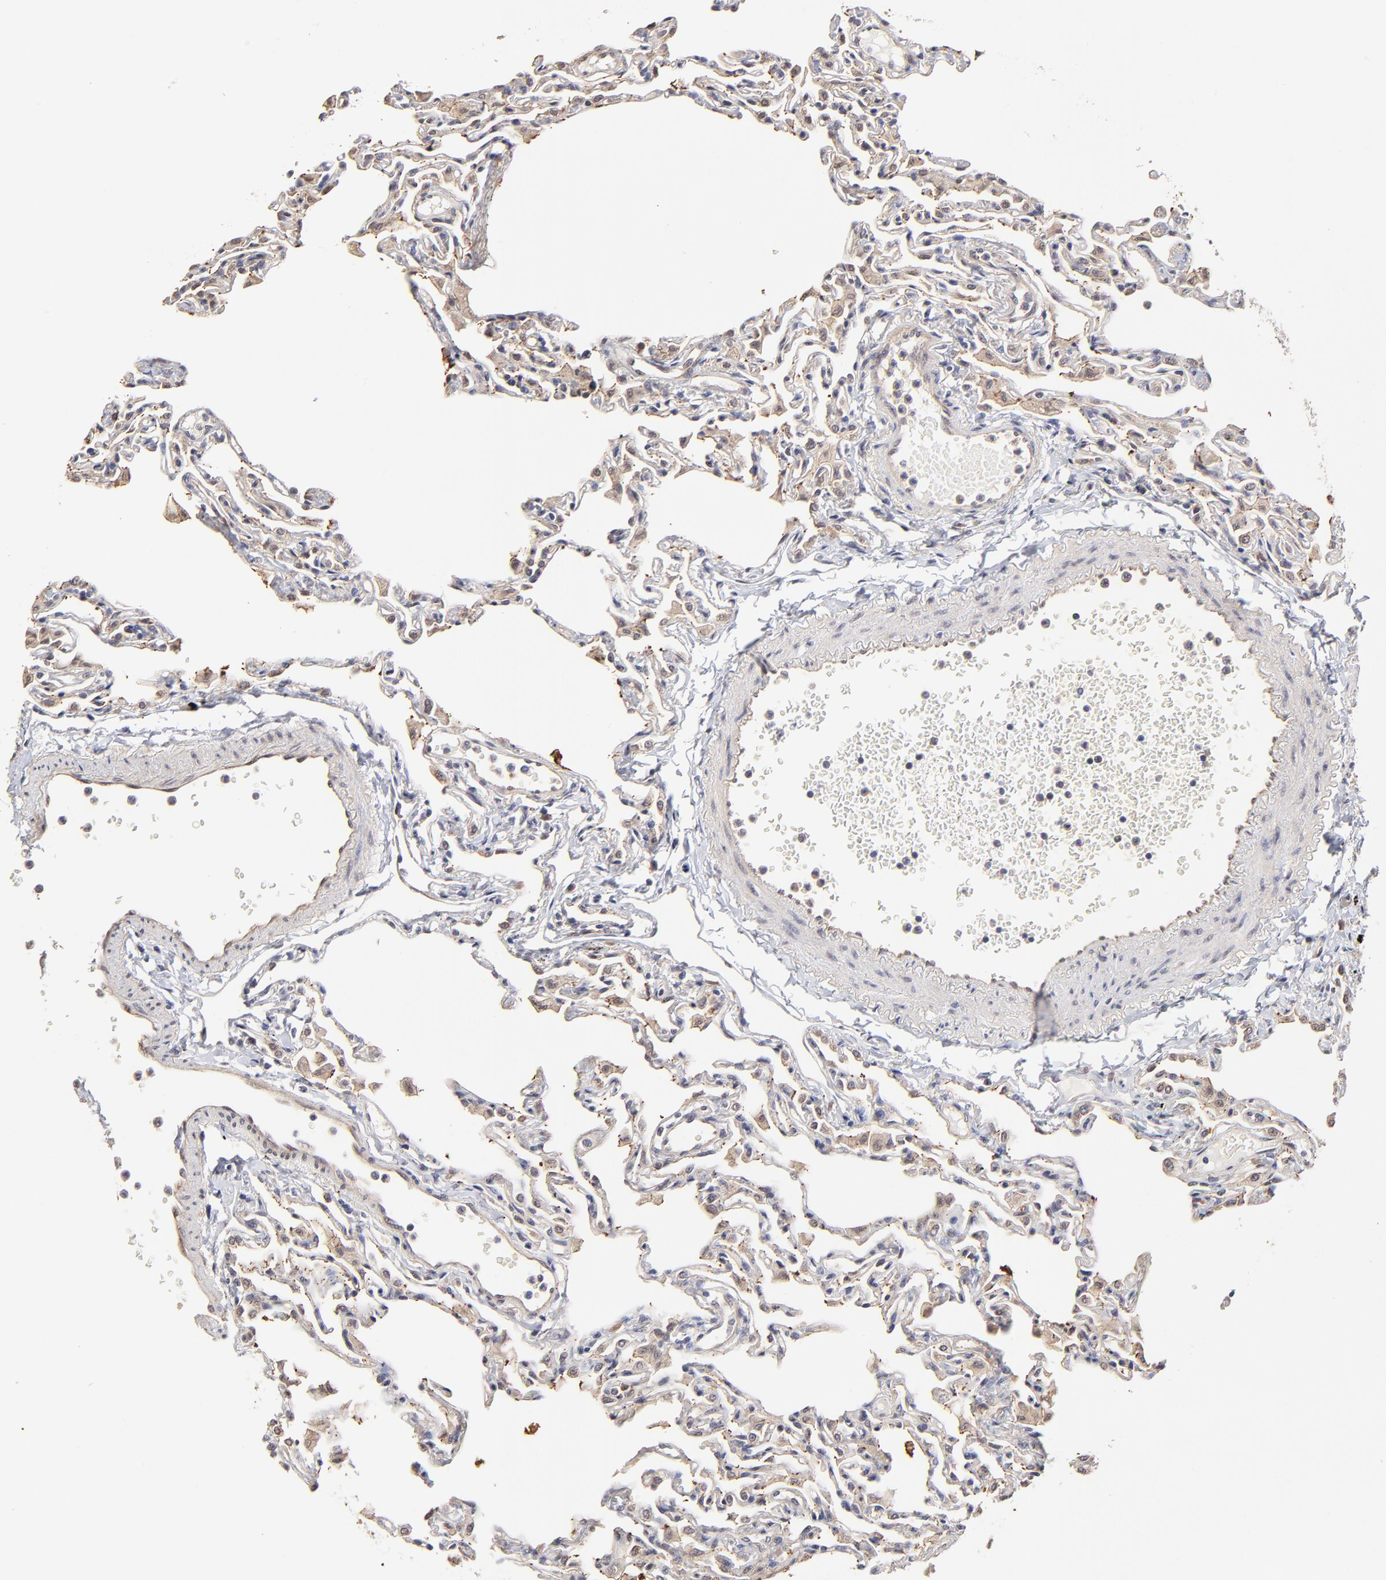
{"staining": {"intensity": "weak", "quantity": ">75%", "location": "cytoplasmic/membranous"}, "tissue": "lung", "cell_type": "Alveolar cells", "image_type": "normal", "snomed": [{"axis": "morphology", "description": "Normal tissue, NOS"}, {"axis": "topography", "description": "Lung"}], "caption": "A high-resolution histopathology image shows immunohistochemistry staining of unremarkable lung, which reveals weak cytoplasmic/membranous staining in approximately >75% of alveolar cells.", "gene": "ZNF10", "patient": {"sex": "female", "age": 49}}